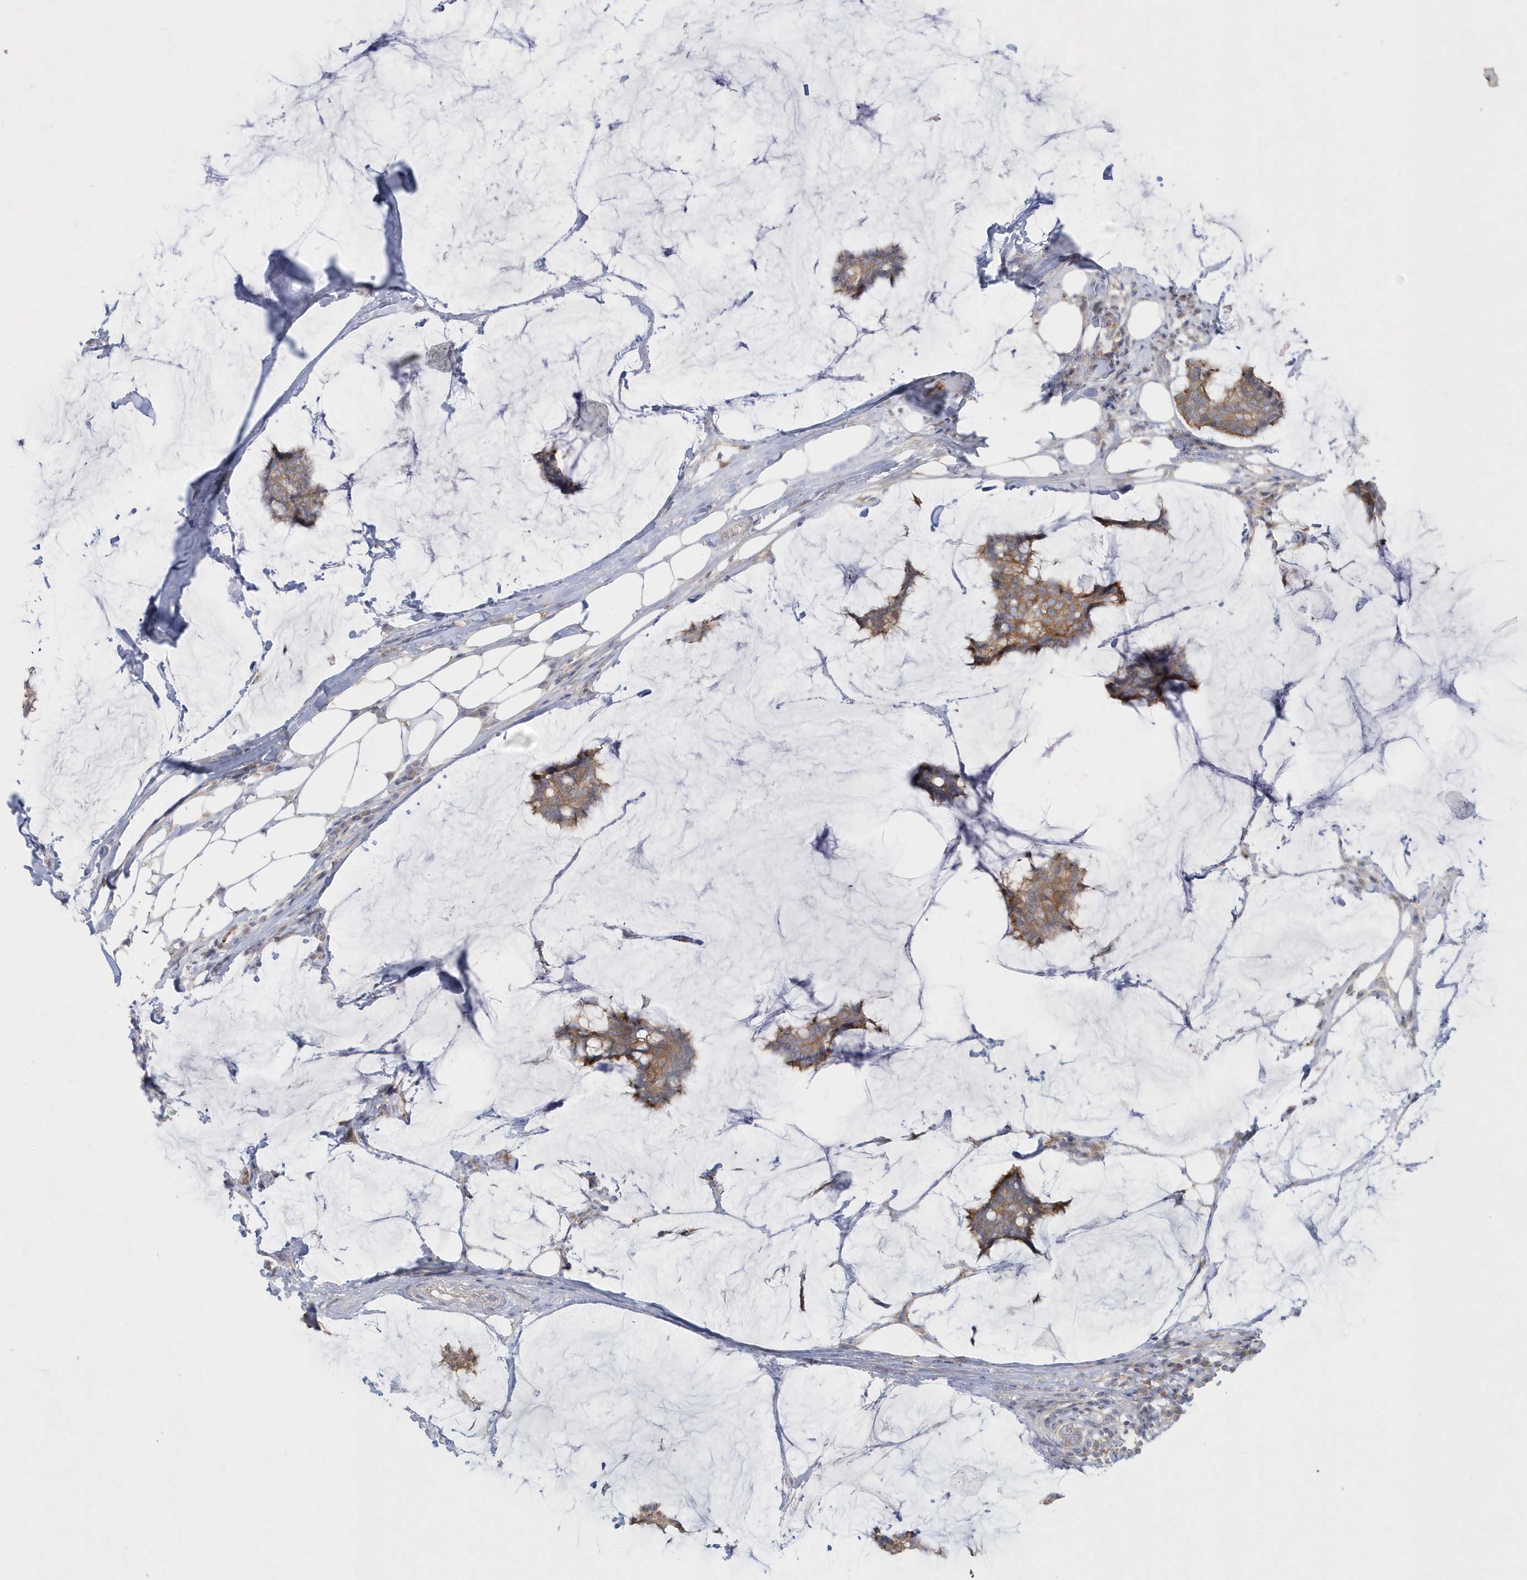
{"staining": {"intensity": "moderate", "quantity": ">75%", "location": "cytoplasmic/membranous"}, "tissue": "breast cancer", "cell_type": "Tumor cells", "image_type": "cancer", "snomed": [{"axis": "morphology", "description": "Duct carcinoma"}, {"axis": "topography", "description": "Breast"}], "caption": "Protein analysis of breast cancer (intraductal carcinoma) tissue displays moderate cytoplasmic/membranous expression in about >75% of tumor cells.", "gene": "DNAJC18", "patient": {"sex": "female", "age": 93}}